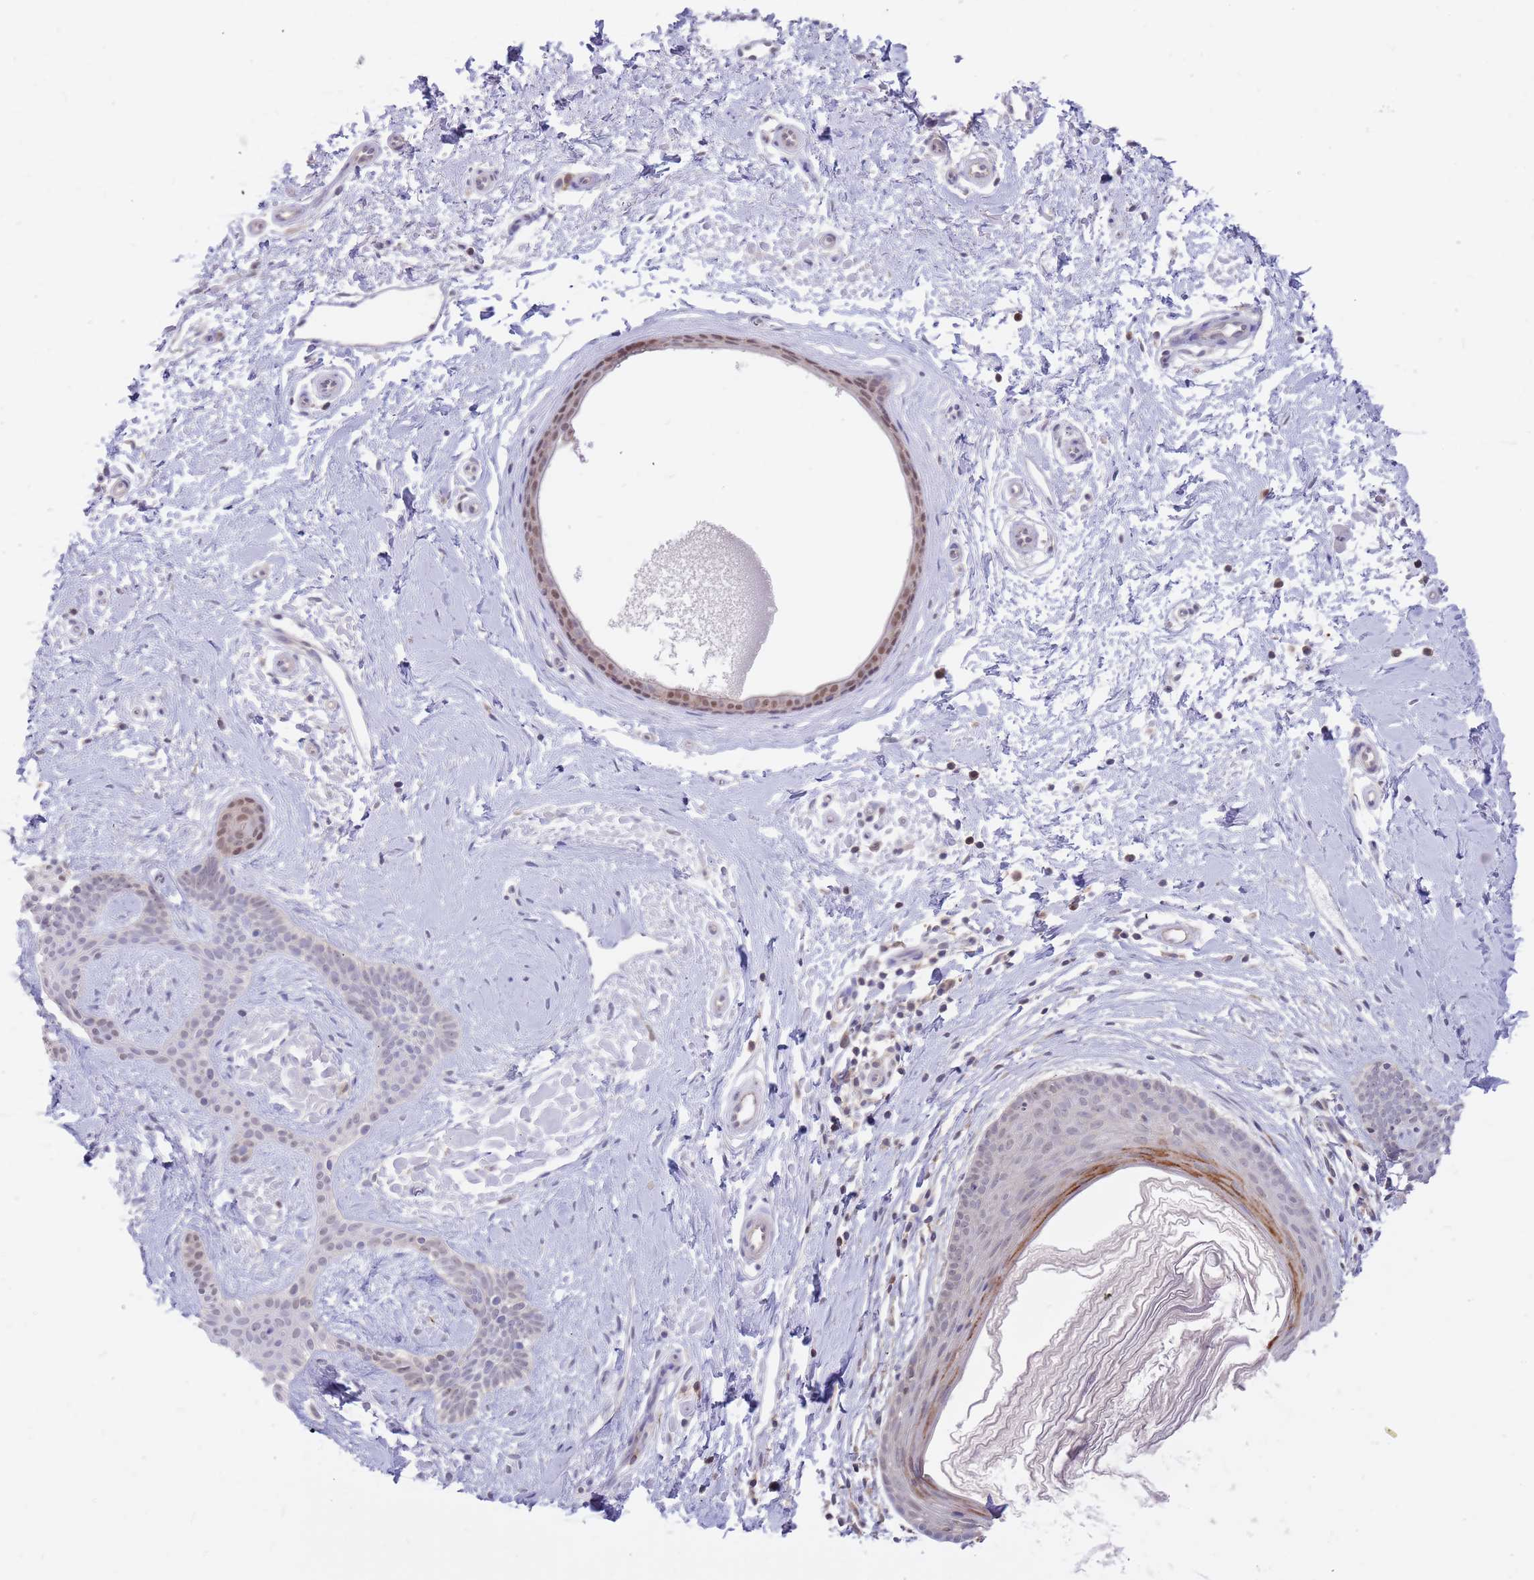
{"staining": {"intensity": "negative", "quantity": "none", "location": "none"}, "tissue": "skin cancer", "cell_type": "Tumor cells", "image_type": "cancer", "snomed": [{"axis": "morphology", "description": "Basal cell carcinoma"}, {"axis": "topography", "description": "Skin"}], "caption": "Skin cancer was stained to show a protein in brown. There is no significant expression in tumor cells. (Brightfield microscopy of DAB immunohistochemistry (IHC) at high magnification).", "gene": "AP5S1", "patient": {"sex": "male", "age": 78}}